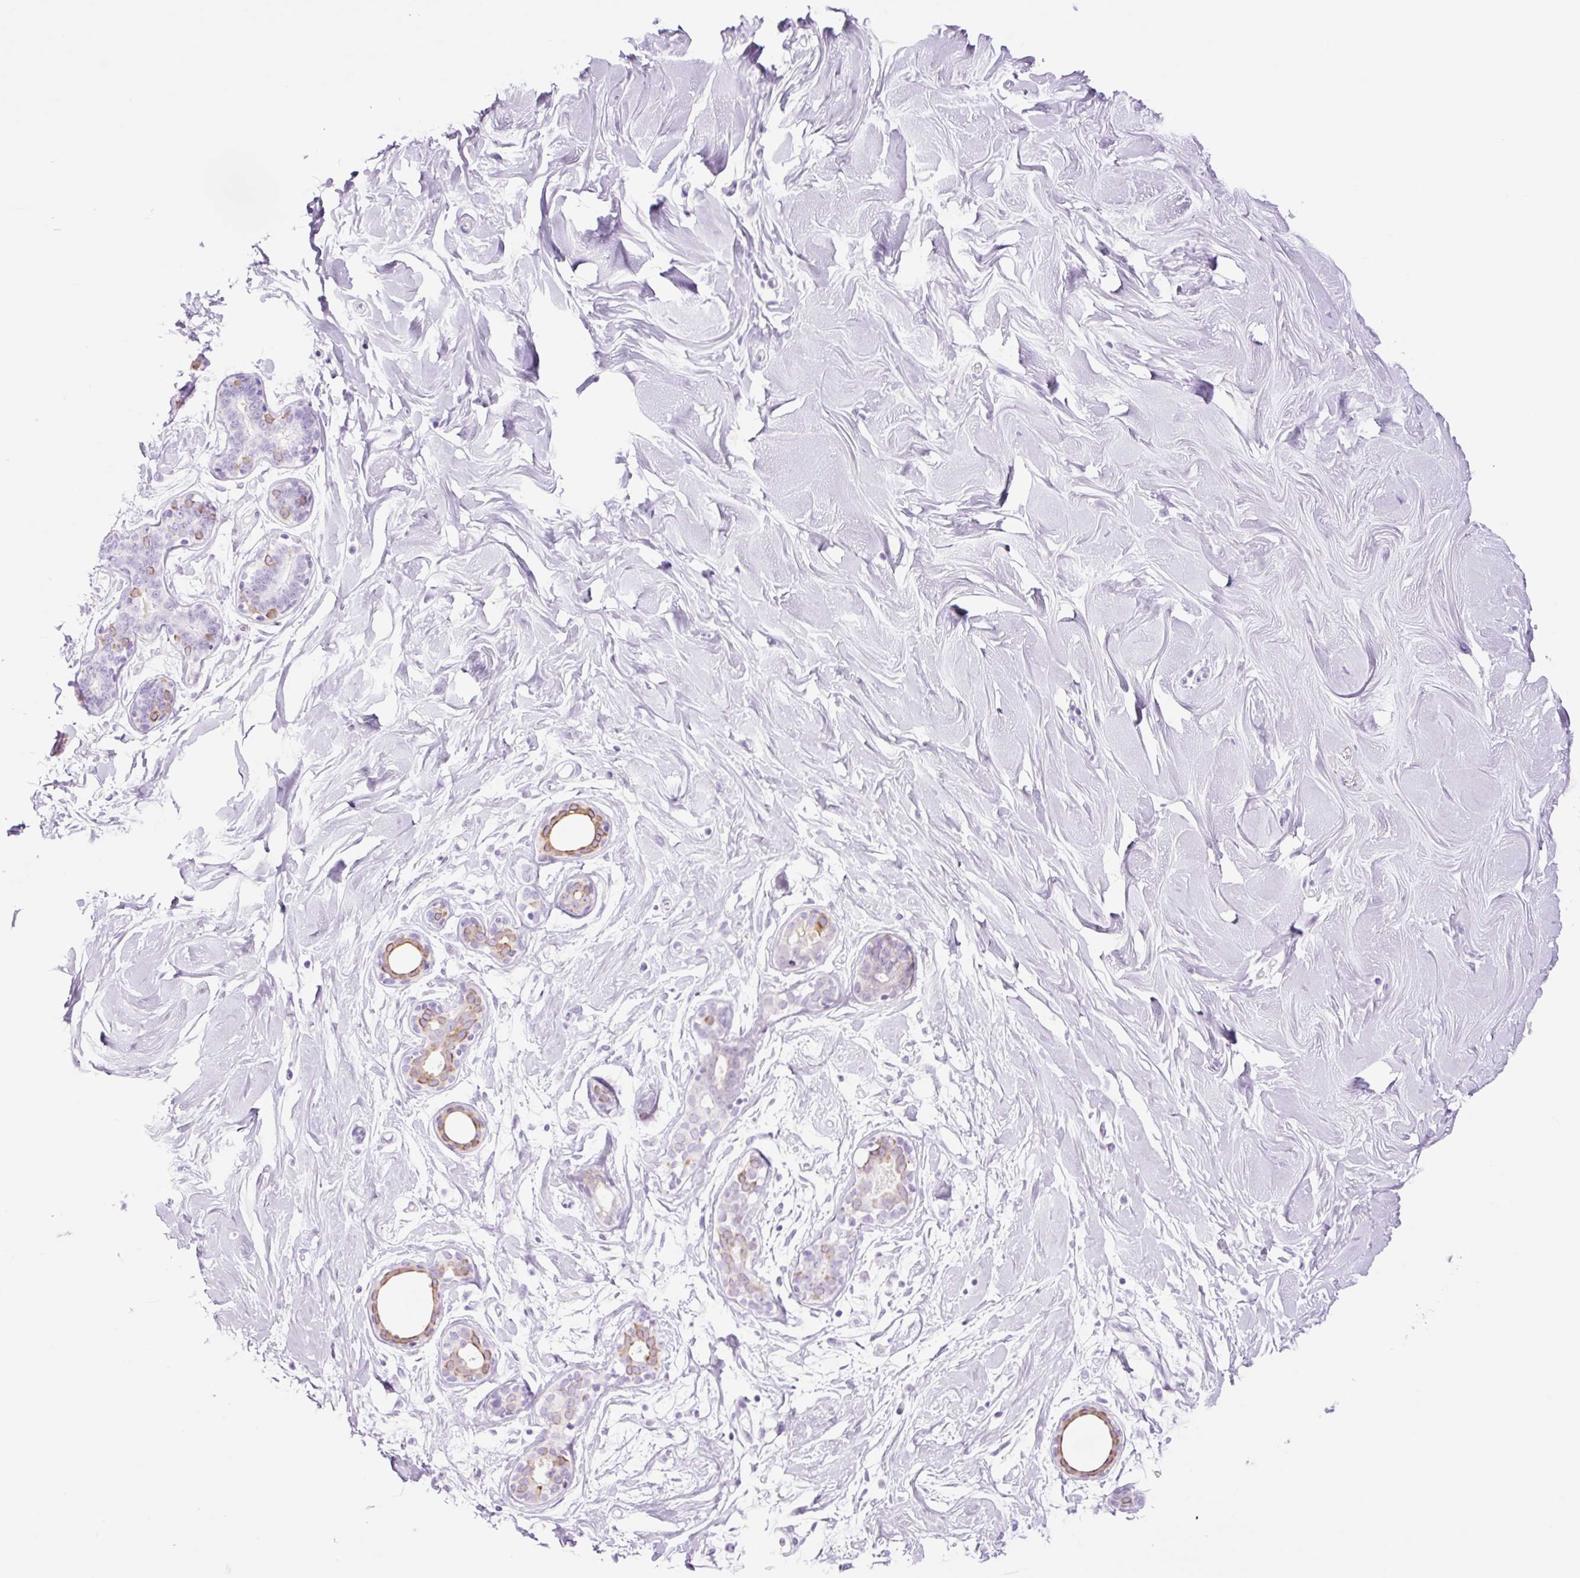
{"staining": {"intensity": "negative", "quantity": "none", "location": "none"}, "tissue": "breast", "cell_type": "Adipocytes", "image_type": "normal", "snomed": [{"axis": "morphology", "description": "Normal tissue, NOS"}, {"axis": "topography", "description": "Breast"}], "caption": "High magnification brightfield microscopy of normal breast stained with DAB (3,3'-diaminobenzidine) (brown) and counterstained with hematoxylin (blue): adipocytes show no significant positivity. (Immunohistochemistry (ihc), brightfield microscopy, high magnification).", "gene": "TFF2", "patient": {"sex": "female", "age": 27}}